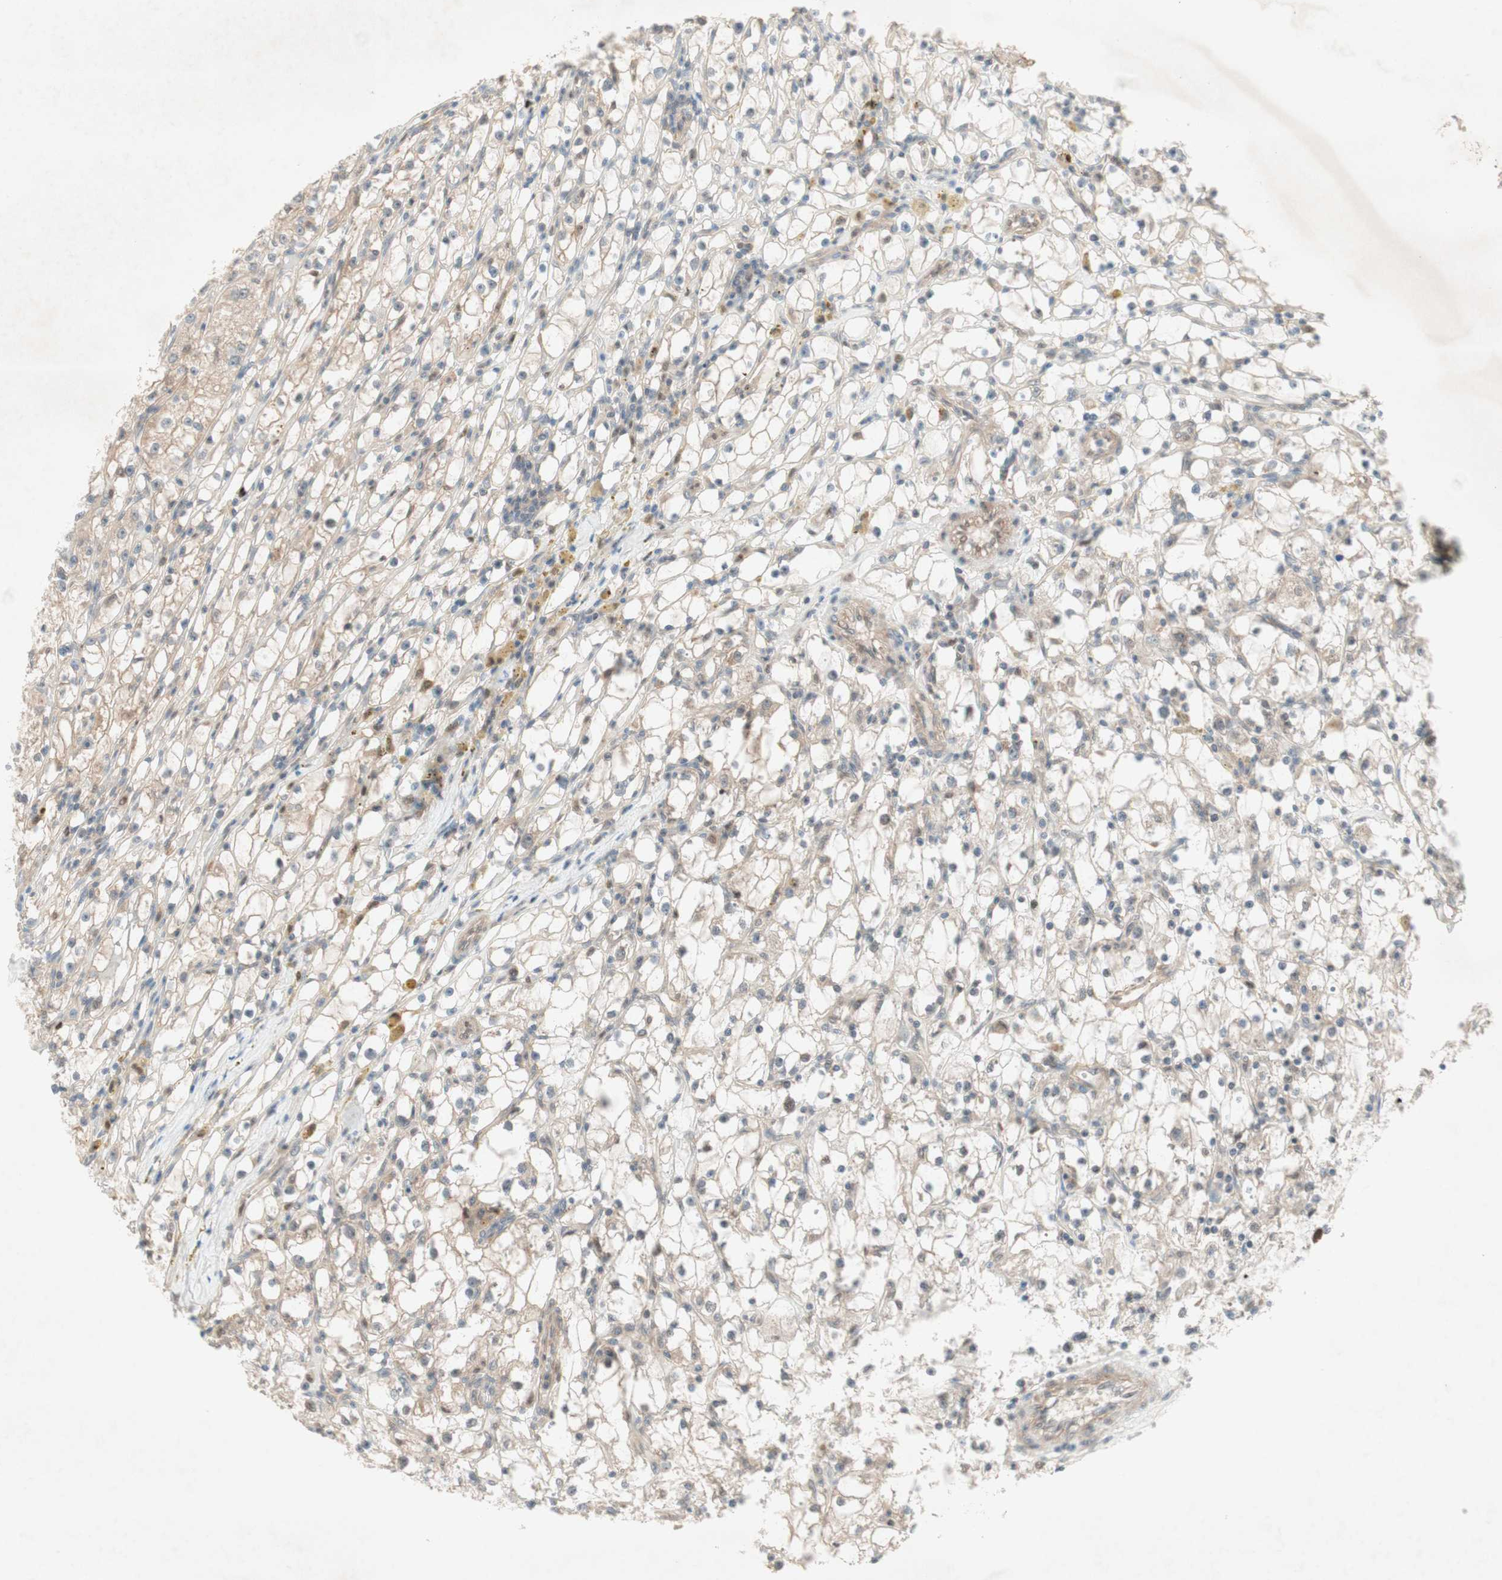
{"staining": {"intensity": "weak", "quantity": "<25%", "location": "nuclear"}, "tissue": "renal cancer", "cell_type": "Tumor cells", "image_type": "cancer", "snomed": [{"axis": "morphology", "description": "Adenocarcinoma, NOS"}, {"axis": "topography", "description": "Kidney"}], "caption": "High power microscopy micrograph of an IHC histopathology image of renal cancer, revealing no significant positivity in tumor cells. (DAB (3,3'-diaminobenzidine) immunohistochemistry (IHC) visualized using brightfield microscopy, high magnification).", "gene": "RFNG", "patient": {"sex": "male", "age": 56}}